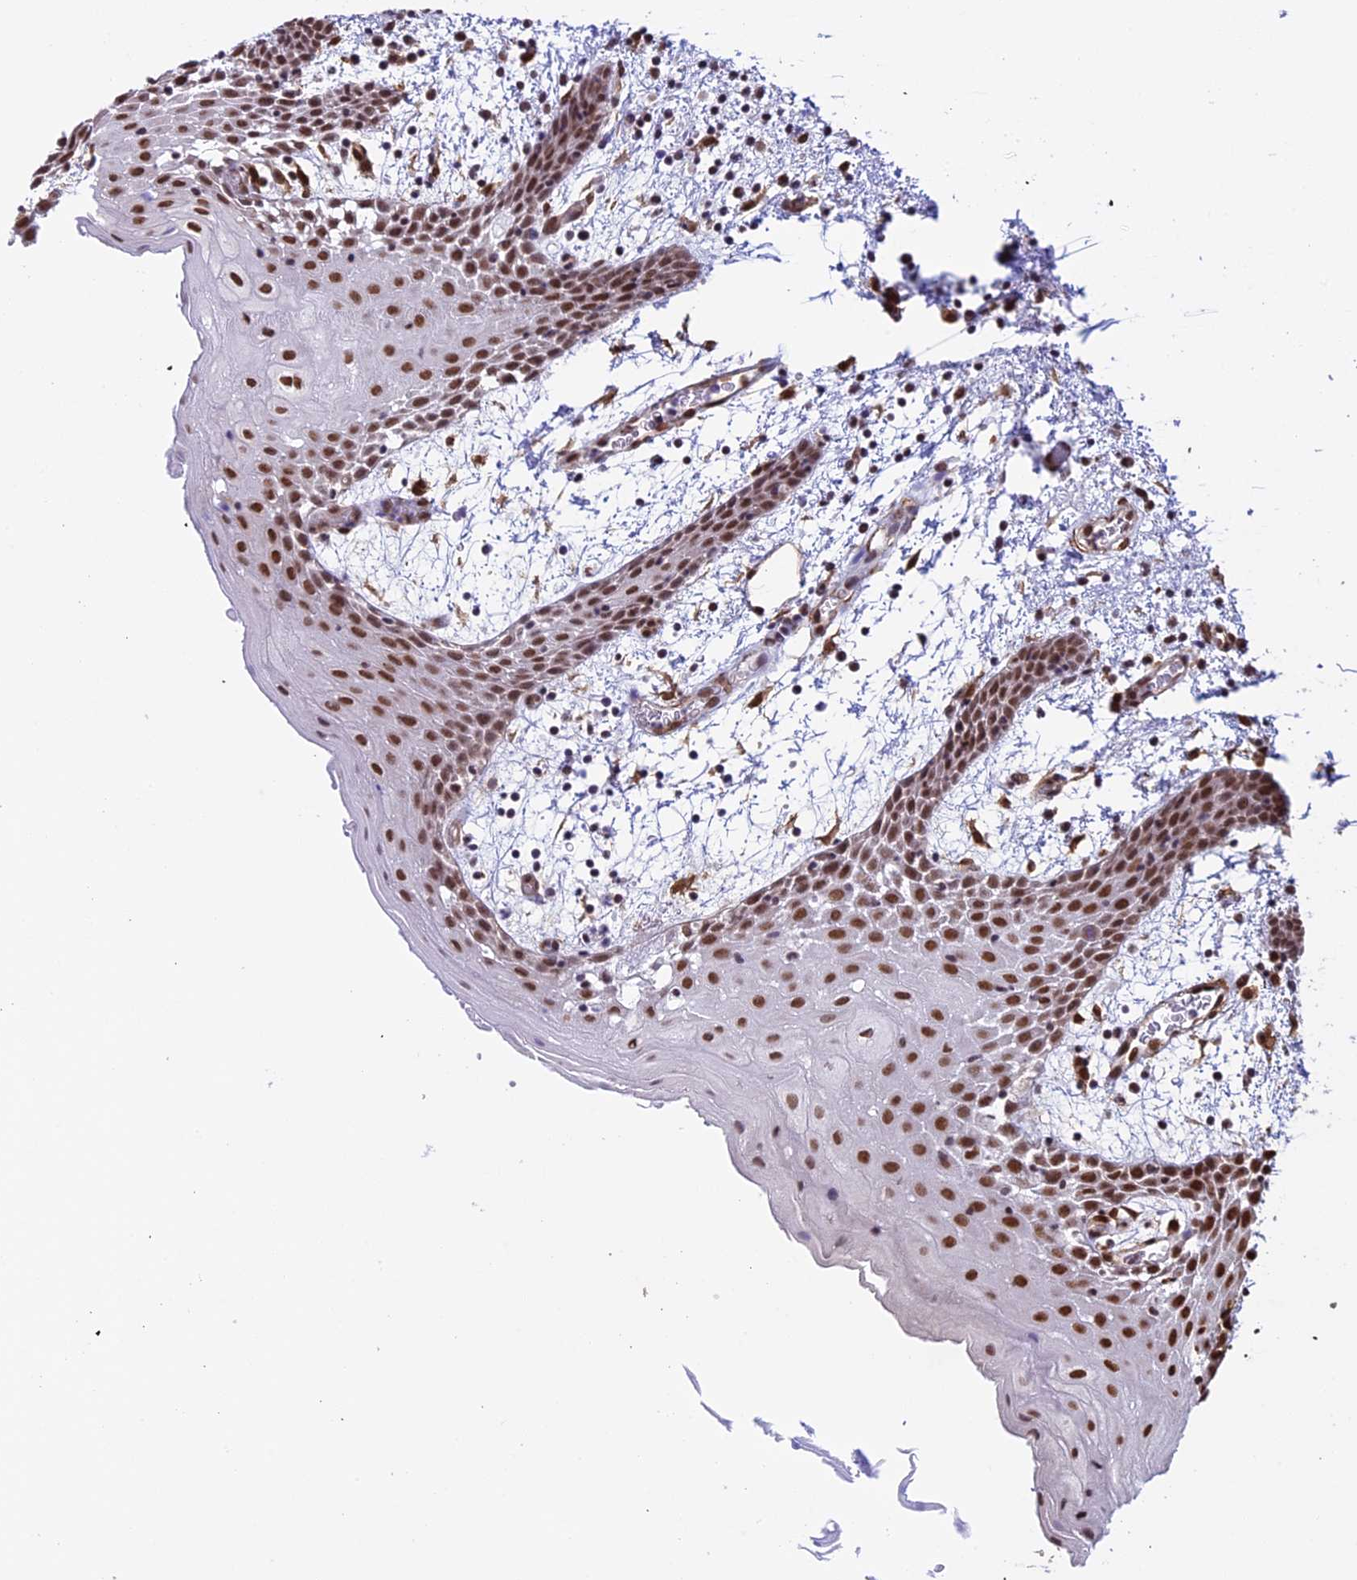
{"staining": {"intensity": "strong", "quantity": "25%-75%", "location": "nuclear"}, "tissue": "oral mucosa", "cell_type": "Squamous epithelial cells", "image_type": "normal", "snomed": [{"axis": "morphology", "description": "Normal tissue, NOS"}, {"axis": "topography", "description": "Skeletal muscle"}, {"axis": "topography", "description": "Oral tissue"}, {"axis": "topography", "description": "Salivary gland"}, {"axis": "topography", "description": "Peripheral nerve tissue"}], "caption": "Oral mucosa stained with a brown dye shows strong nuclear positive expression in about 25%-75% of squamous epithelial cells.", "gene": "MPHOSPH8", "patient": {"sex": "male", "age": 54}}